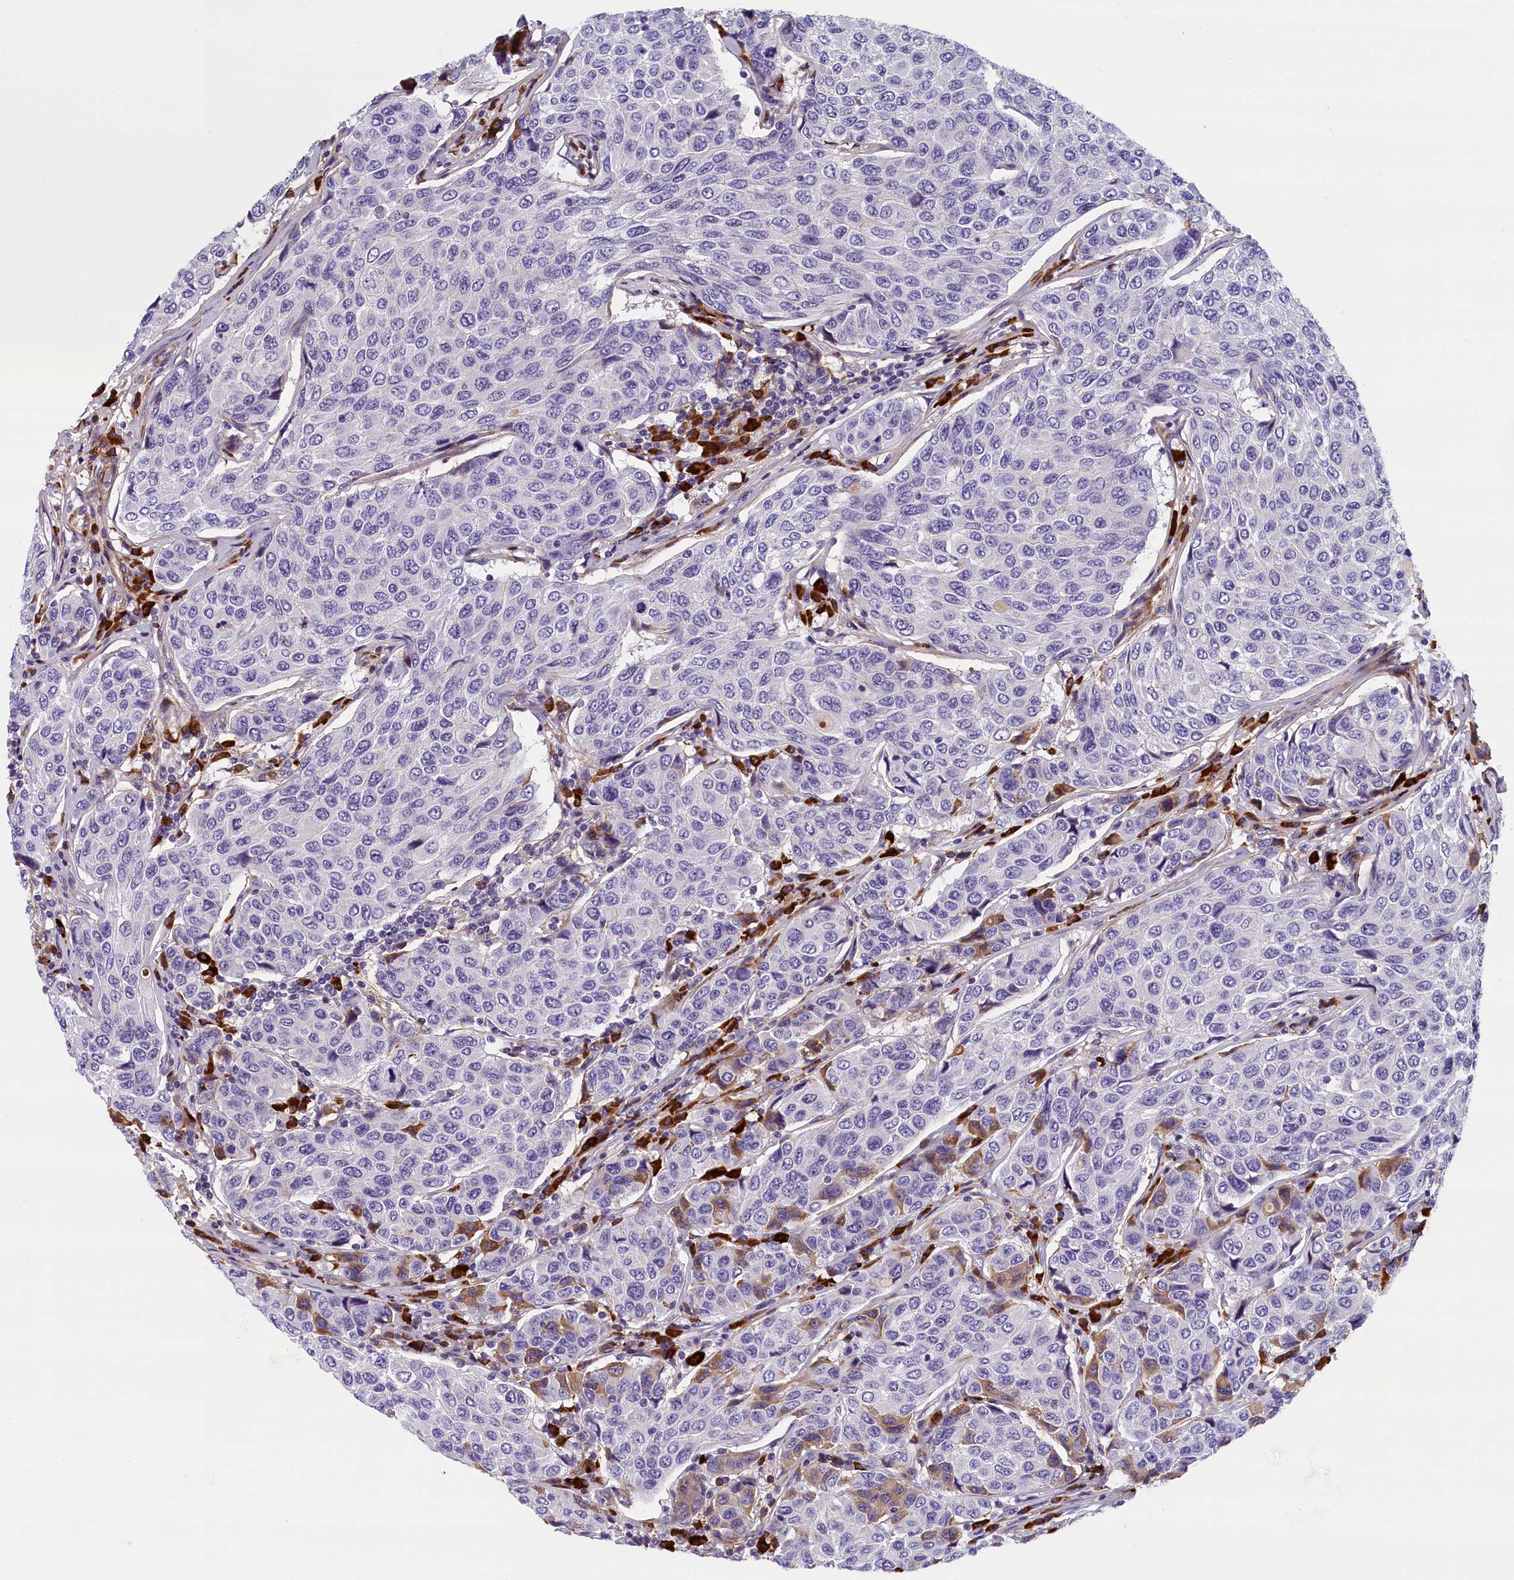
{"staining": {"intensity": "weak", "quantity": "<25%", "location": "cytoplasmic/membranous"}, "tissue": "breast cancer", "cell_type": "Tumor cells", "image_type": "cancer", "snomed": [{"axis": "morphology", "description": "Duct carcinoma"}, {"axis": "topography", "description": "Breast"}], "caption": "Breast cancer was stained to show a protein in brown. There is no significant positivity in tumor cells.", "gene": "BCL2L13", "patient": {"sex": "female", "age": 55}}